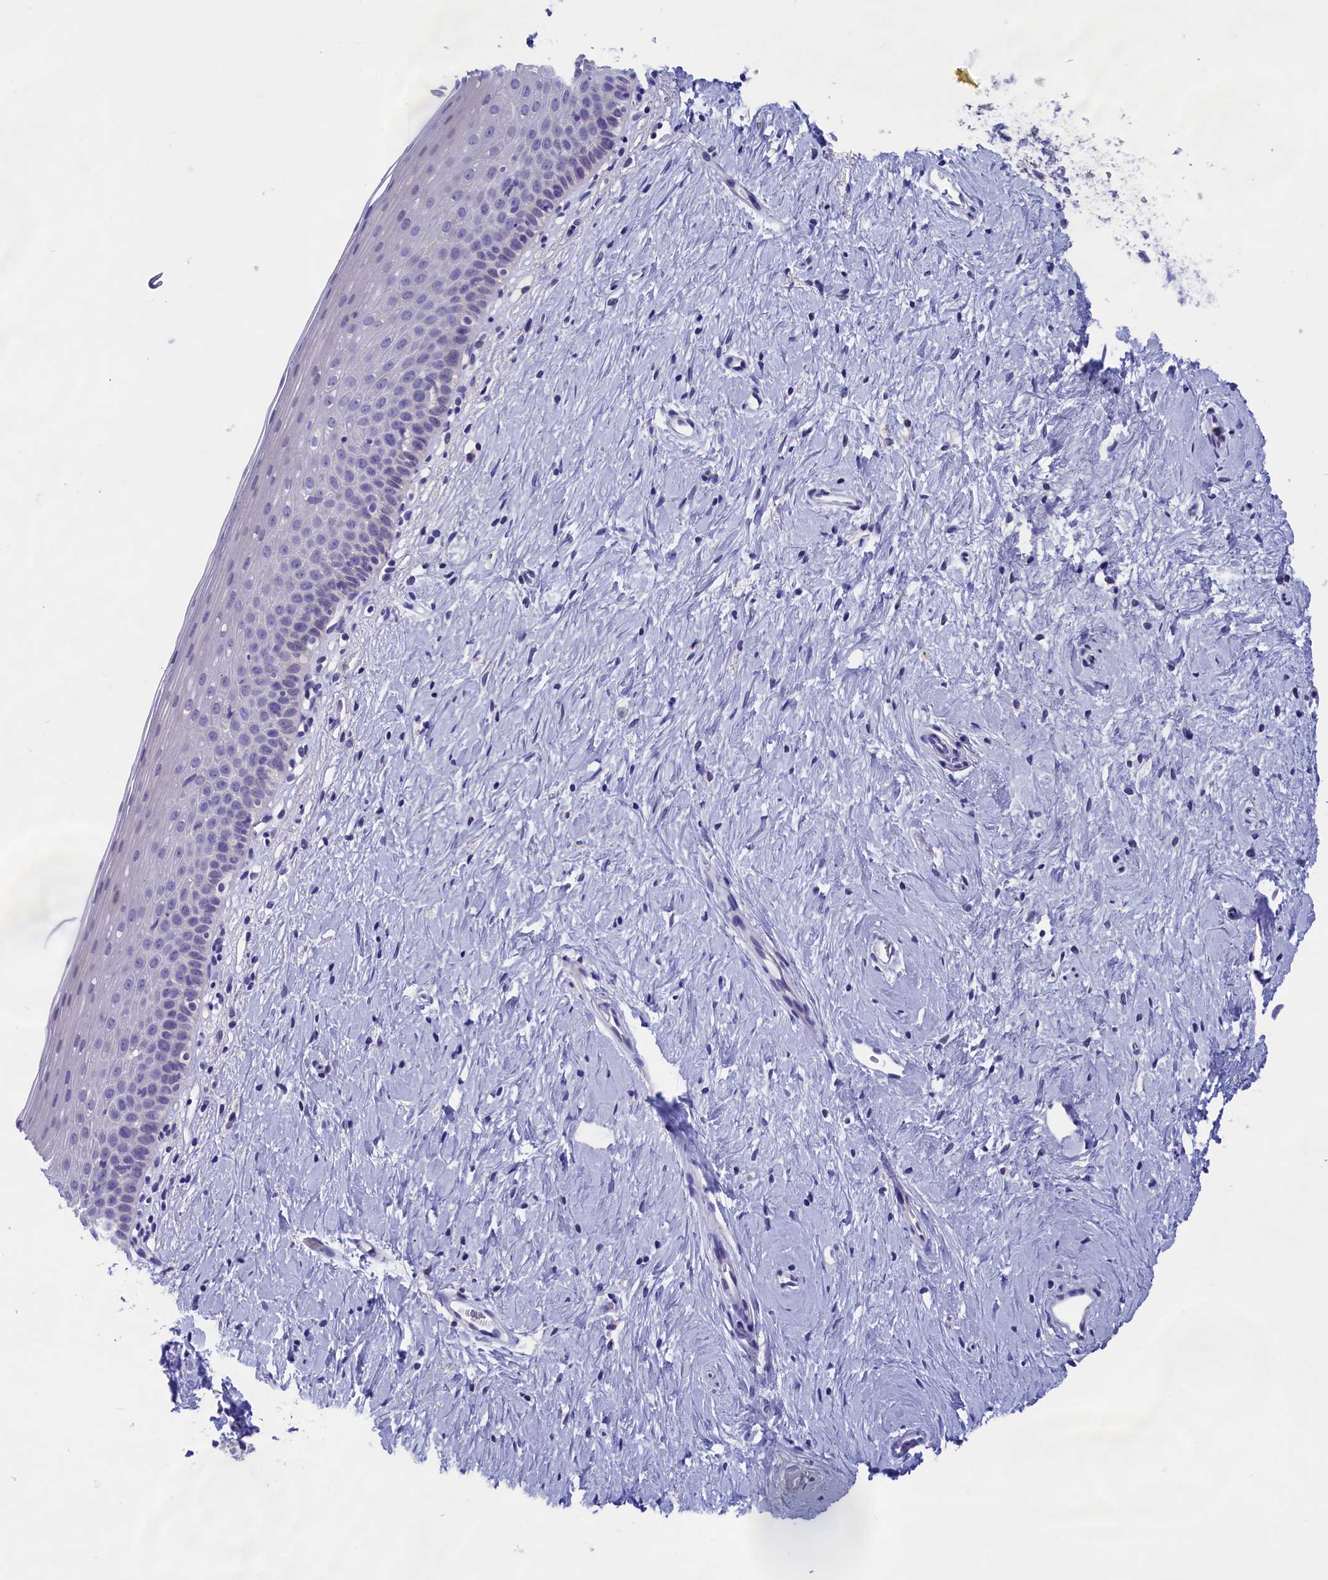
{"staining": {"intensity": "moderate", "quantity": ">75%", "location": "cytoplasmic/membranous"}, "tissue": "cervix", "cell_type": "Glandular cells", "image_type": "normal", "snomed": [{"axis": "morphology", "description": "Normal tissue, NOS"}, {"axis": "topography", "description": "Cervix"}], "caption": "This is an image of immunohistochemistry staining of unremarkable cervix, which shows moderate expression in the cytoplasmic/membranous of glandular cells.", "gene": "VPS35L", "patient": {"sex": "female", "age": 57}}